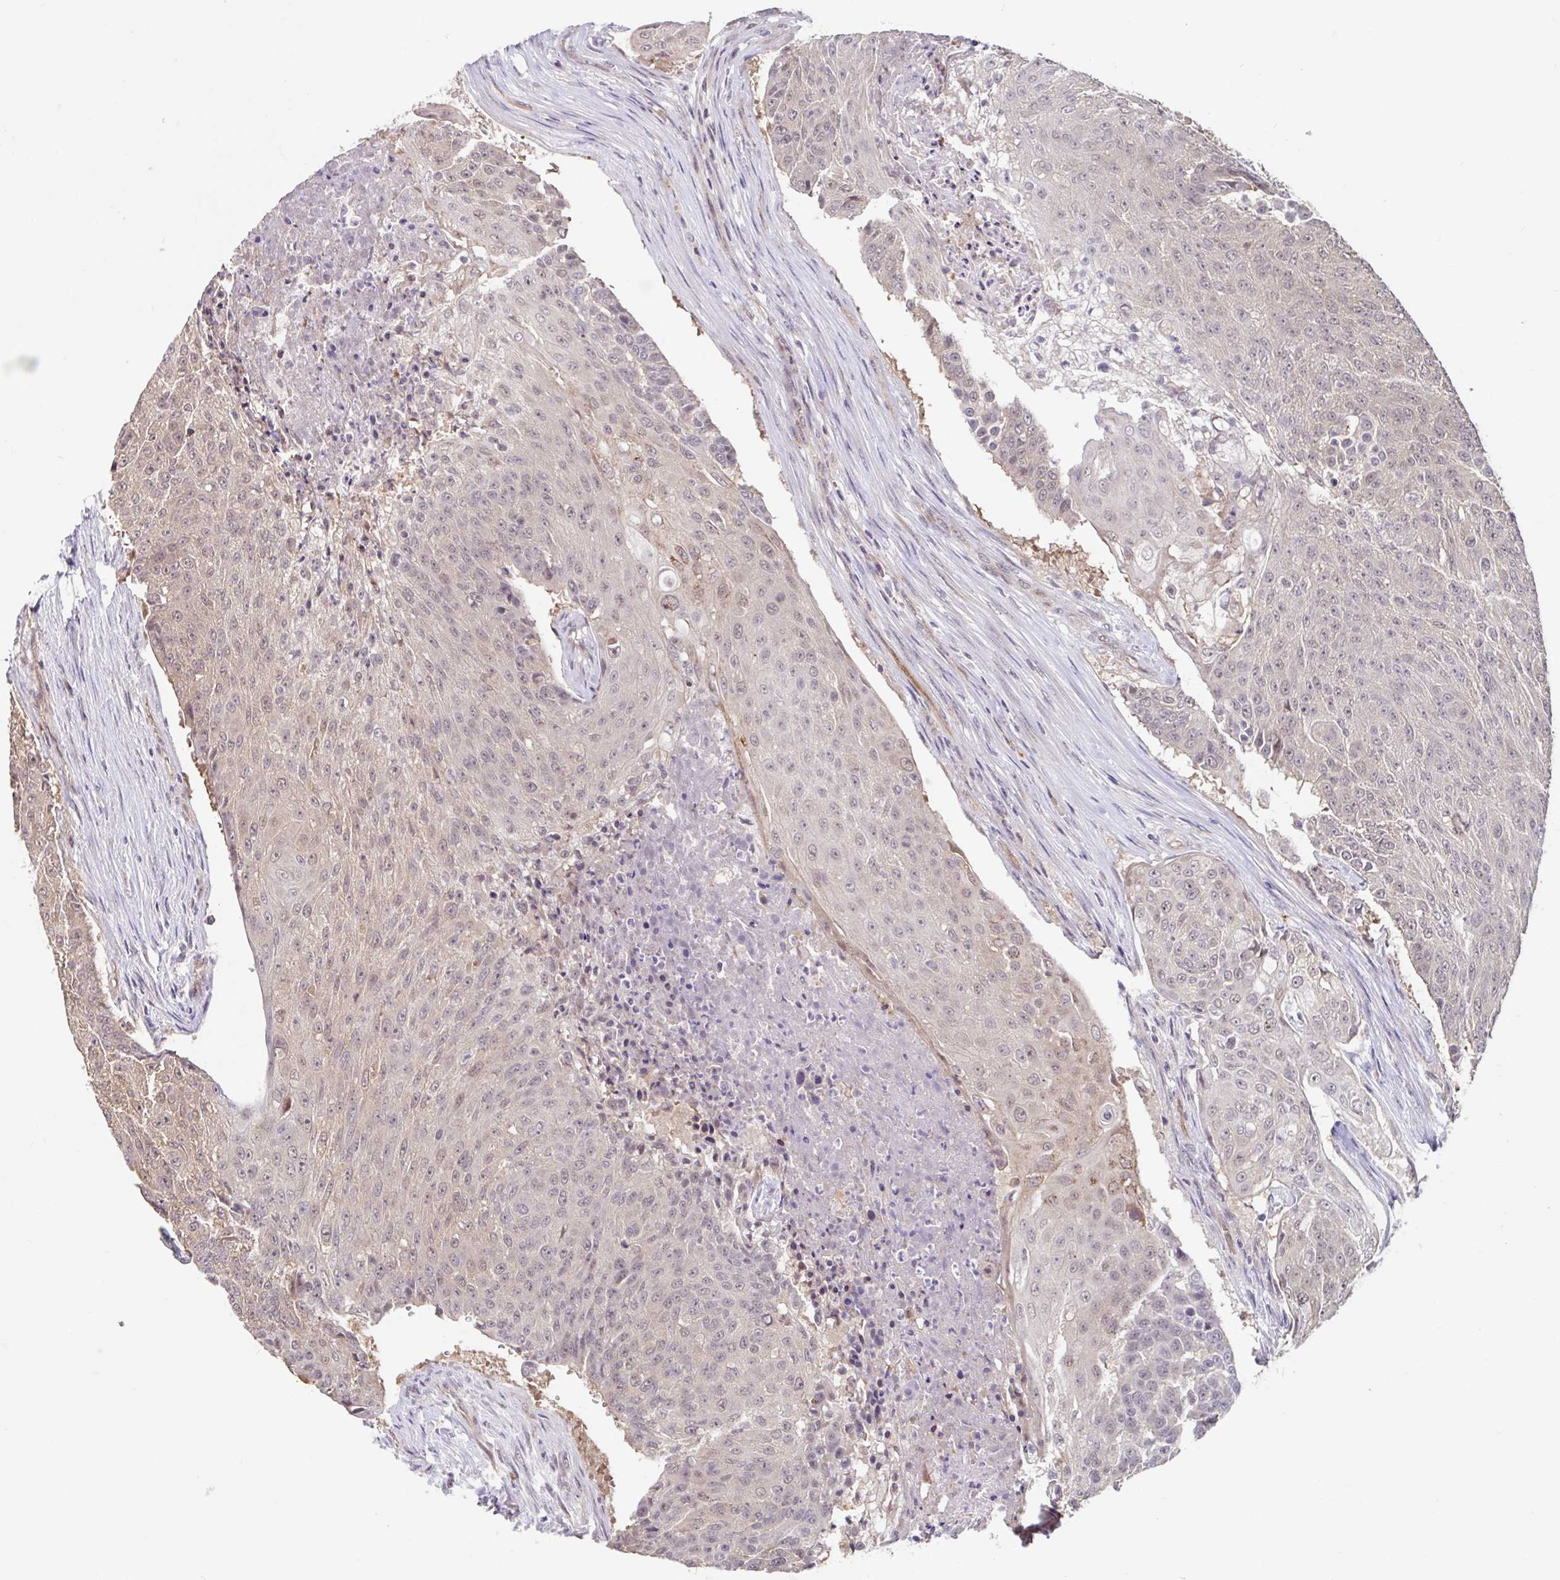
{"staining": {"intensity": "weak", "quantity": "25%-75%", "location": "nuclear"}, "tissue": "urothelial cancer", "cell_type": "Tumor cells", "image_type": "cancer", "snomed": [{"axis": "morphology", "description": "Urothelial carcinoma, High grade"}, {"axis": "topography", "description": "Urinary bladder"}], "caption": "Urothelial cancer stained for a protein (brown) demonstrates weak nuclear positive expression in about 25%-75% of tumor cells.", "gene": "STYXL1", "patient": {"sex": "female", "age": 63}}